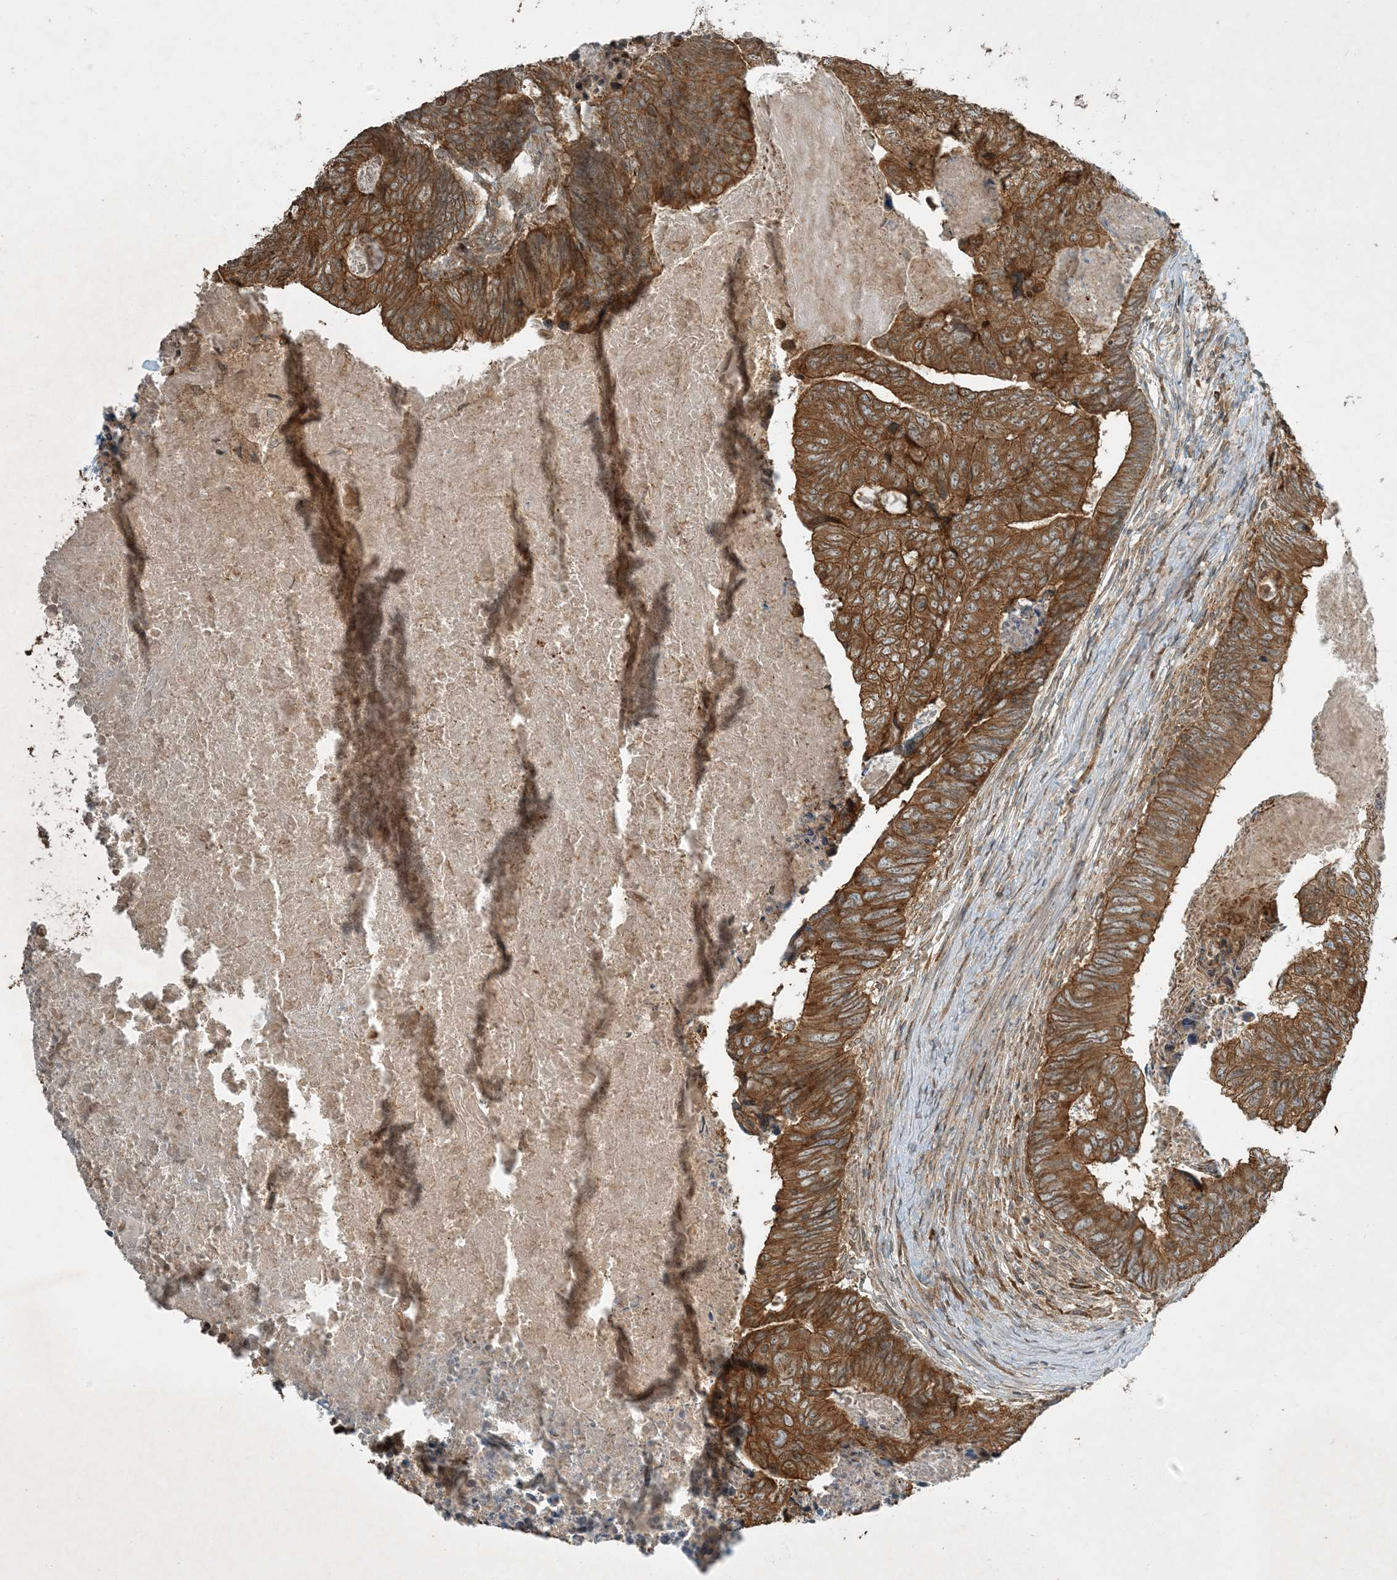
{"staining": {"intensity": "moderate", "quantity": ">75%", "location": "cytoplasmic/membranous"}, "tissue": "colorectal cancer", "cell_type": "Tumor cells", "image_type": "cancer", "snomed": [{"axis": "morphology", "description": "Adenocarcinoma, NOS"}, {"axis": "topography", "description": "Colon"}], "caption": "Tumor cells display moderate cytoplasmic/membranous staining in approximately >75% of cells in colorectal cancer.", "gene": "COMMD8", "patient": {"sex": "female", "age": 67}}